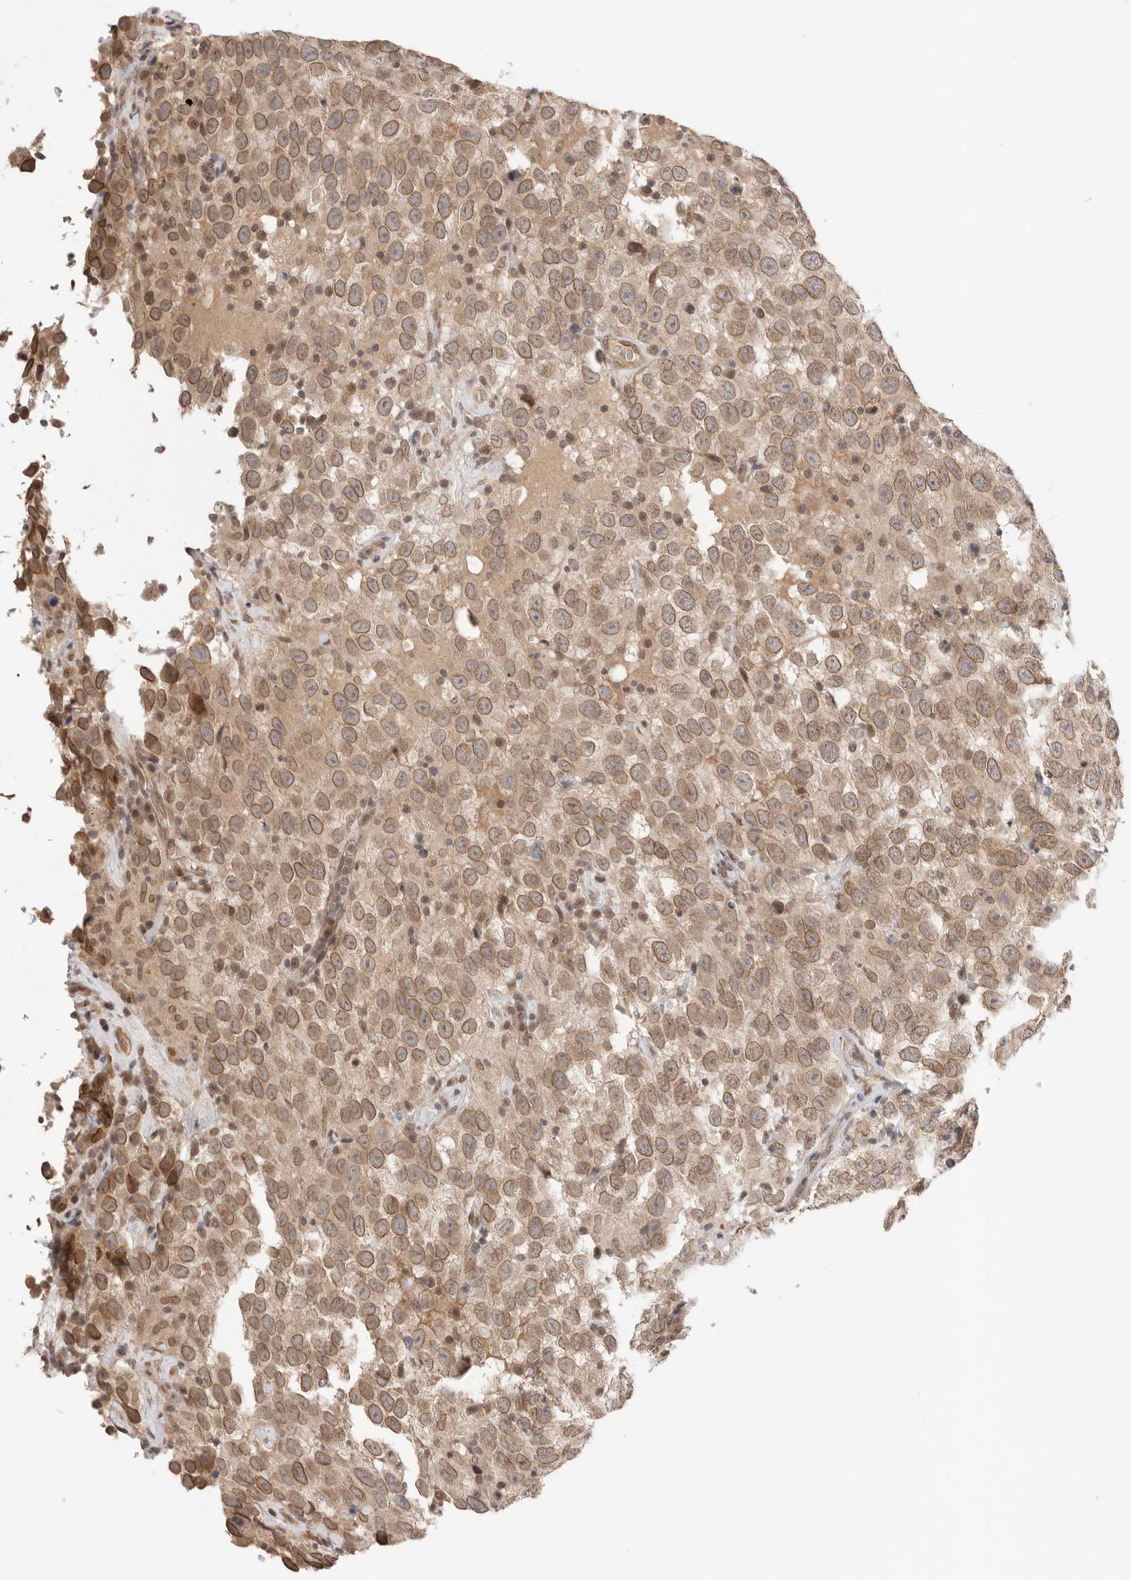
{"staining": {"intensity": "moderate", "quantity": ">75%", "location": "cytoplasmic/membranous,nuclear"}, "tissue": "testis cancer", "cell_type": "Tumor cells", "image_type": "cancer", "snomed": [{"axis": "morphology", "description": "Seminoma, NOS"}, {"axis": "topography", "description": "Testis"}], "caption": "High-power microscopy captured an immunohistochemistry photomicrograph of testis cancer (seminoma), revealing moderate cytoplasmic/membranous and nuclear staining in approximately >75% of tumor cells. Nuclei are stained in blue.", "gene": "LEMD3", "patient": {"sex": "male", "age": 41}}